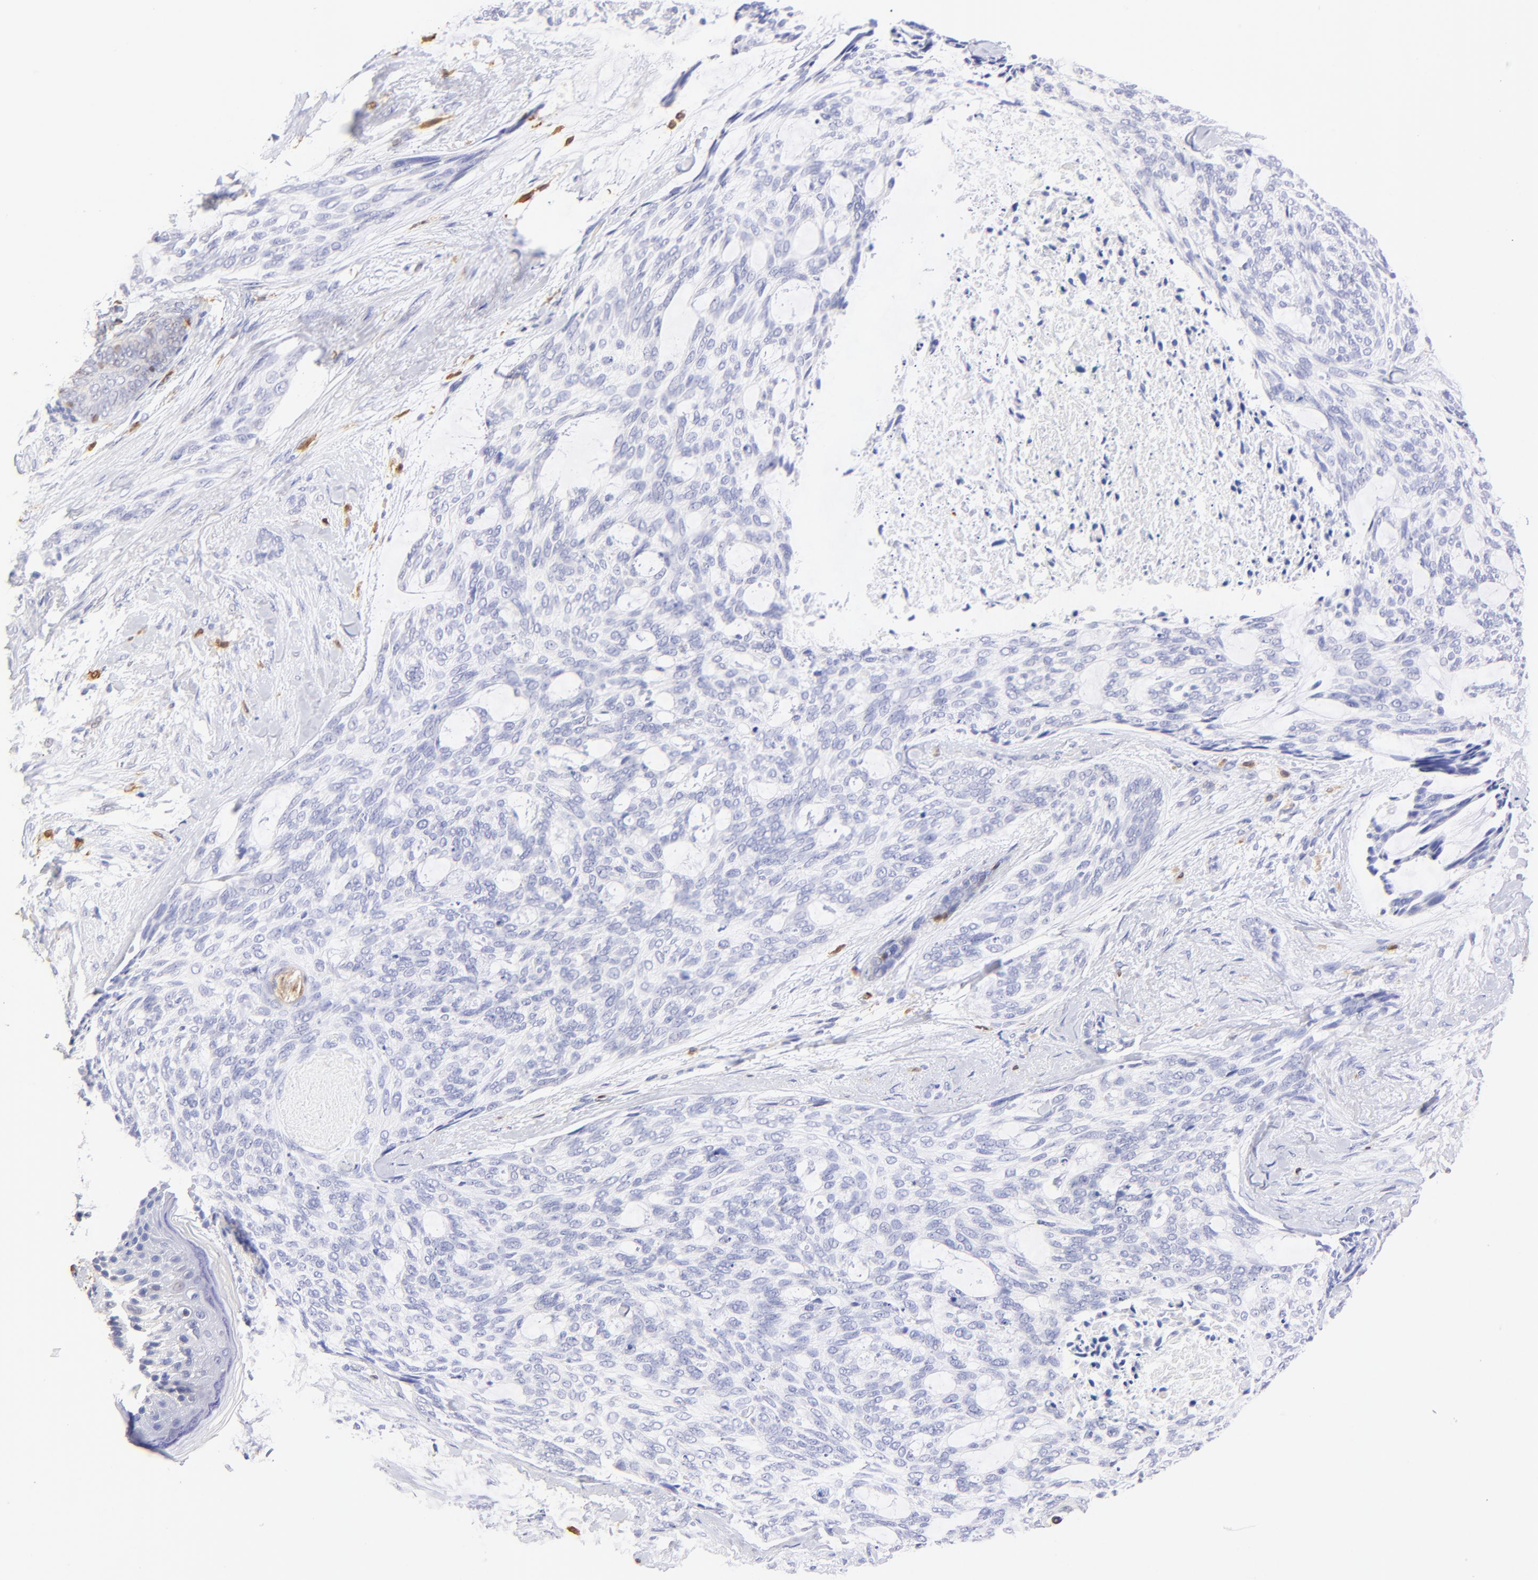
{"staining": {"intensity": "negative", "quantity": "none", "location": "none"}, "tissue": "skin cancer", "cell_type": "Tumor cells", "image_type": "cancer", "snomed": [{"axis": "morphology", "description": "Normal tissue, NOS"}, {"axis": "morphology", "description": "Basal cell carcinoma"}, {"axis": "topography", "description": "Skin"}], "caption": "This is an immunohistochemistry (IHC) histopathology image of human skin cancer. There is no staining in tumor cells.", "gene": "ALDH1A1", "patient": {"sex": "female", "age": 71}}